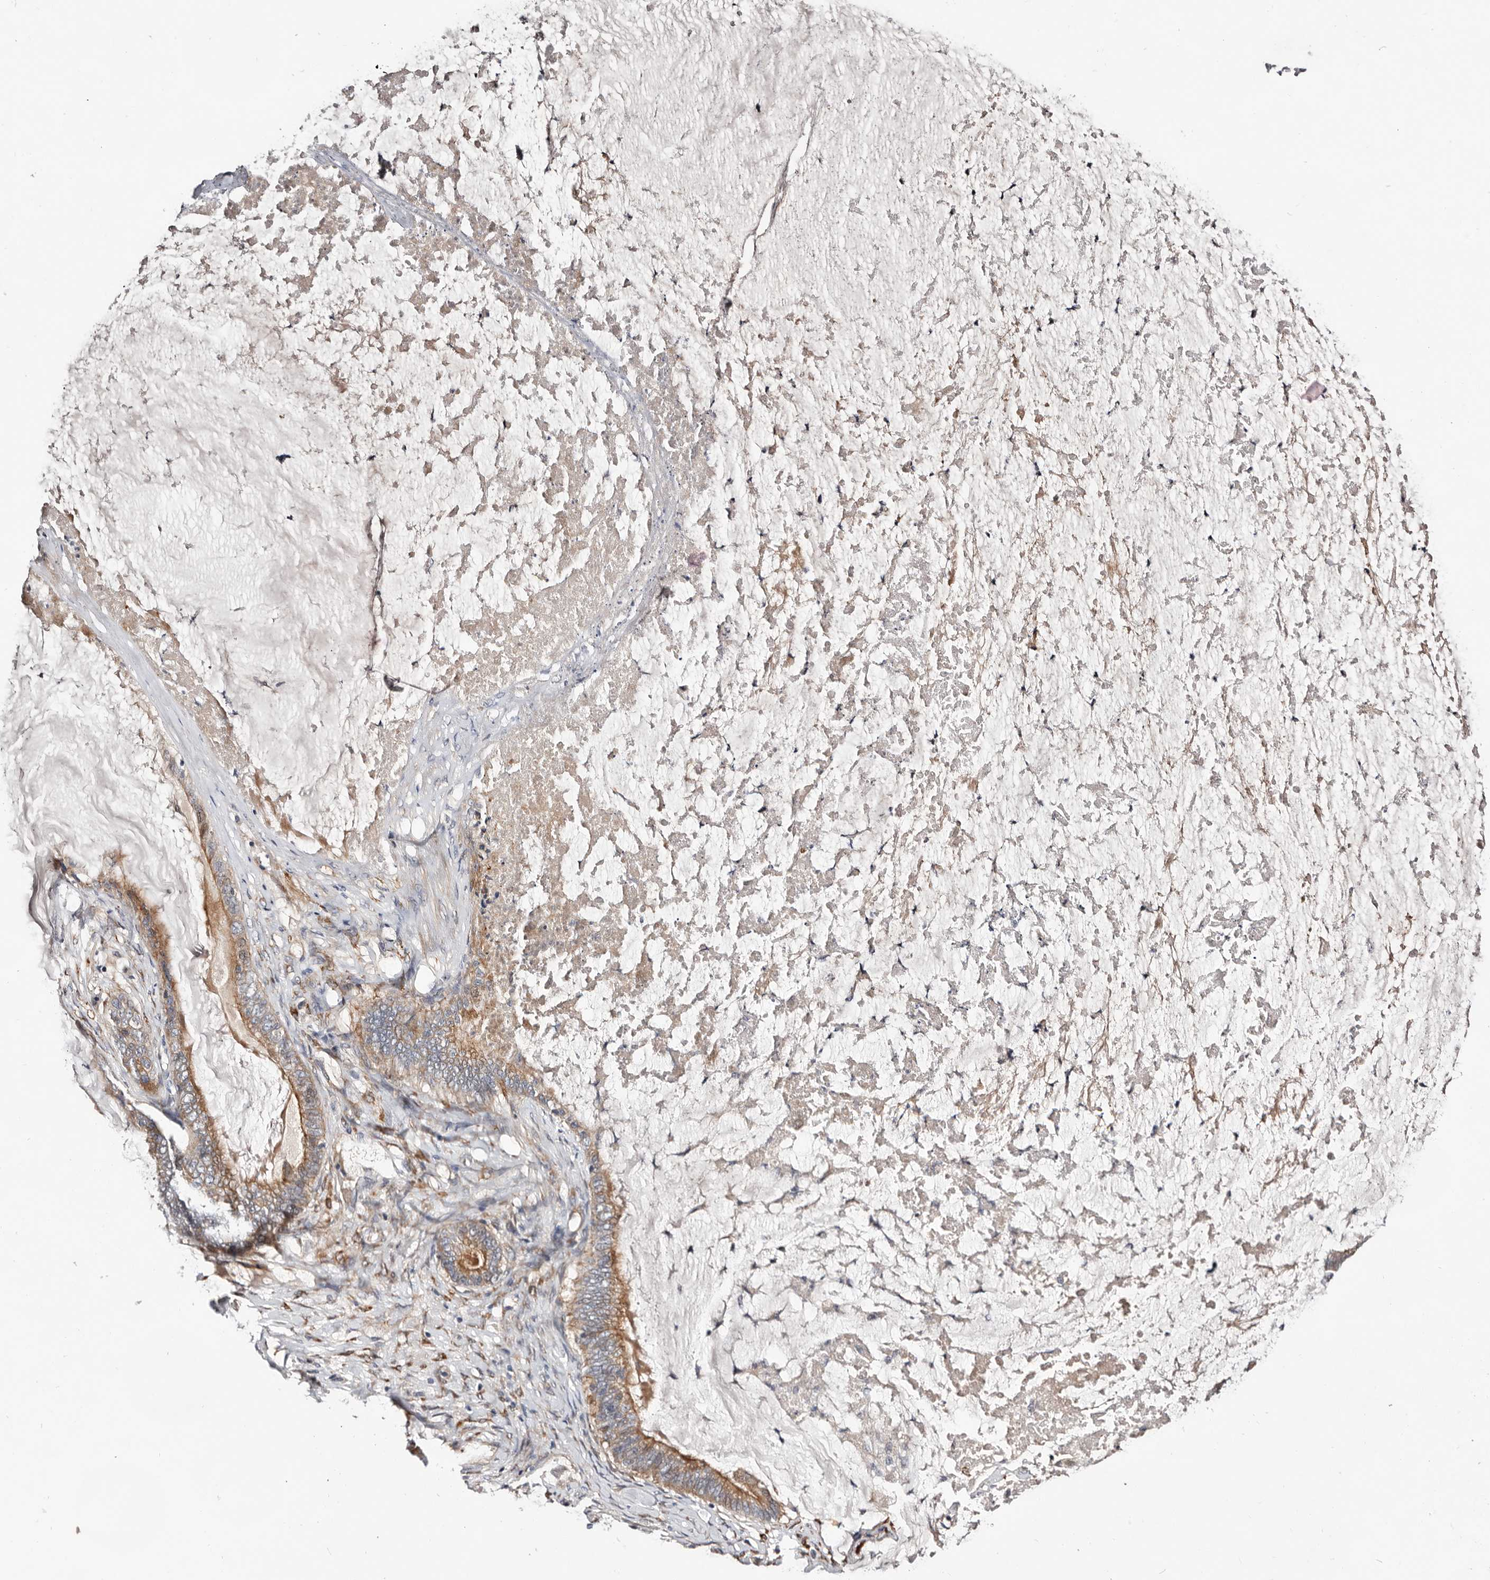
{"staining": {"intensity": "moderate", "quantity": ">75%", "location": "cytoplasmic/membranous"}, "tissue": "ovarian cancer", "cell_type": "Tumor cells", "image_type": "cancer", "snomed": [{"axis": "morphology", "description": "Cystadenocarcinoma, mucinous, NOS"}, {"axis": "topography", "description": "Ovary"}], "caption": "Approximately >75% of tumor cells in human ovarian cancer (mucinous cystadenocarcinoma) demonstrate moderate cytoplasmic/membranous protein expression as visualized by brown immunohistochemical staining.", "gene": "USH1C", "patient": {"sex": "female", "age": 61}}